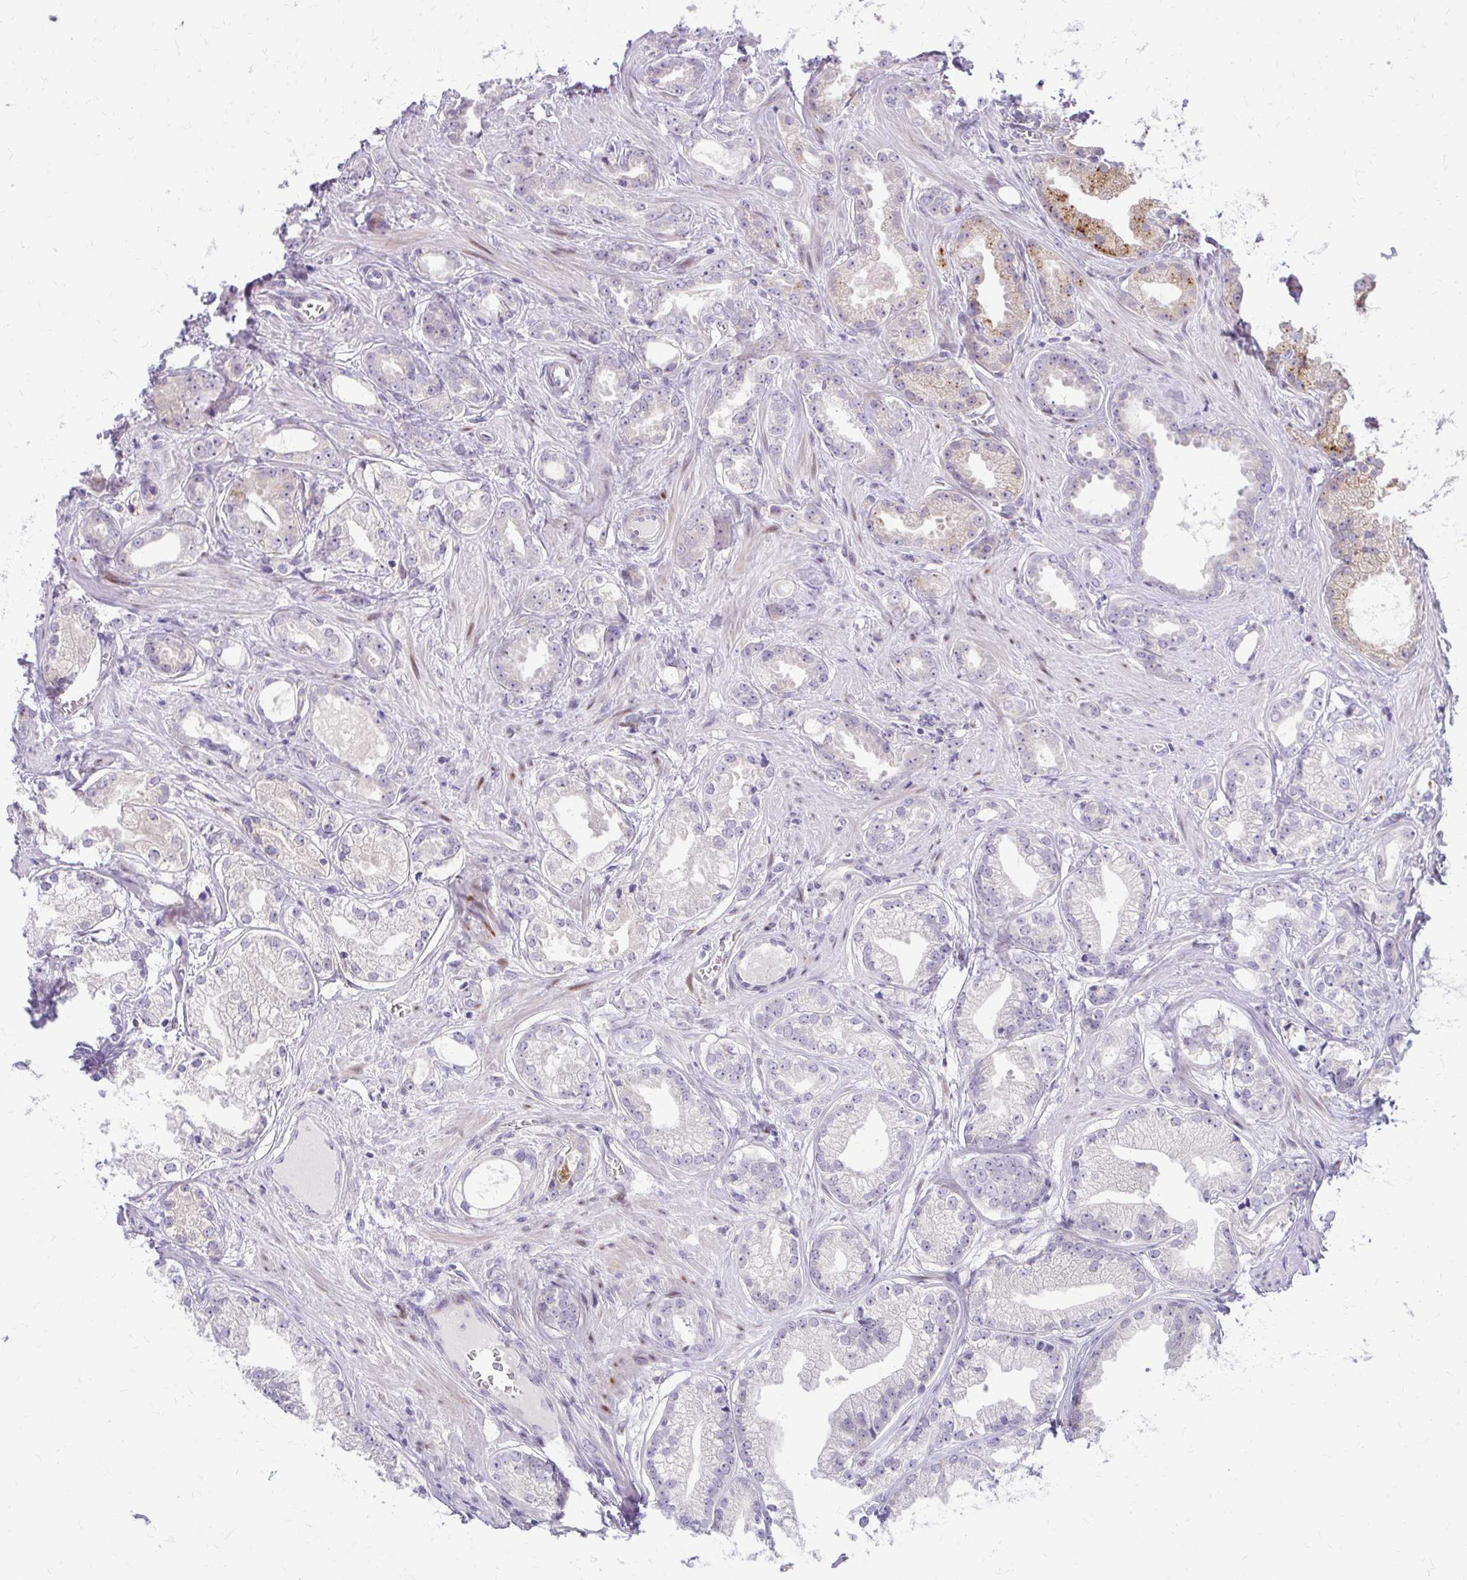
{"staining": {"intensity": "negative", "quantity": "none", "location": "none"}, "tissue": "prostate cancer", "cell_type": "Tumor cells", "image_type": "cancer", "snomed": [{"axis": "morphology", "description": "Adenocarcinoma, Low grade"}, {"axis": "topography", "description": "Prostate"}], "caption": "Immunohistochemistry (IHC) micrograph of adenocarcinoma (low-grade) (prostate) stained for a protein (brown), which displays no staining in tumor cells.", "gene": "PPDPFL", "patient": {"sex": "male", "age": 65}}